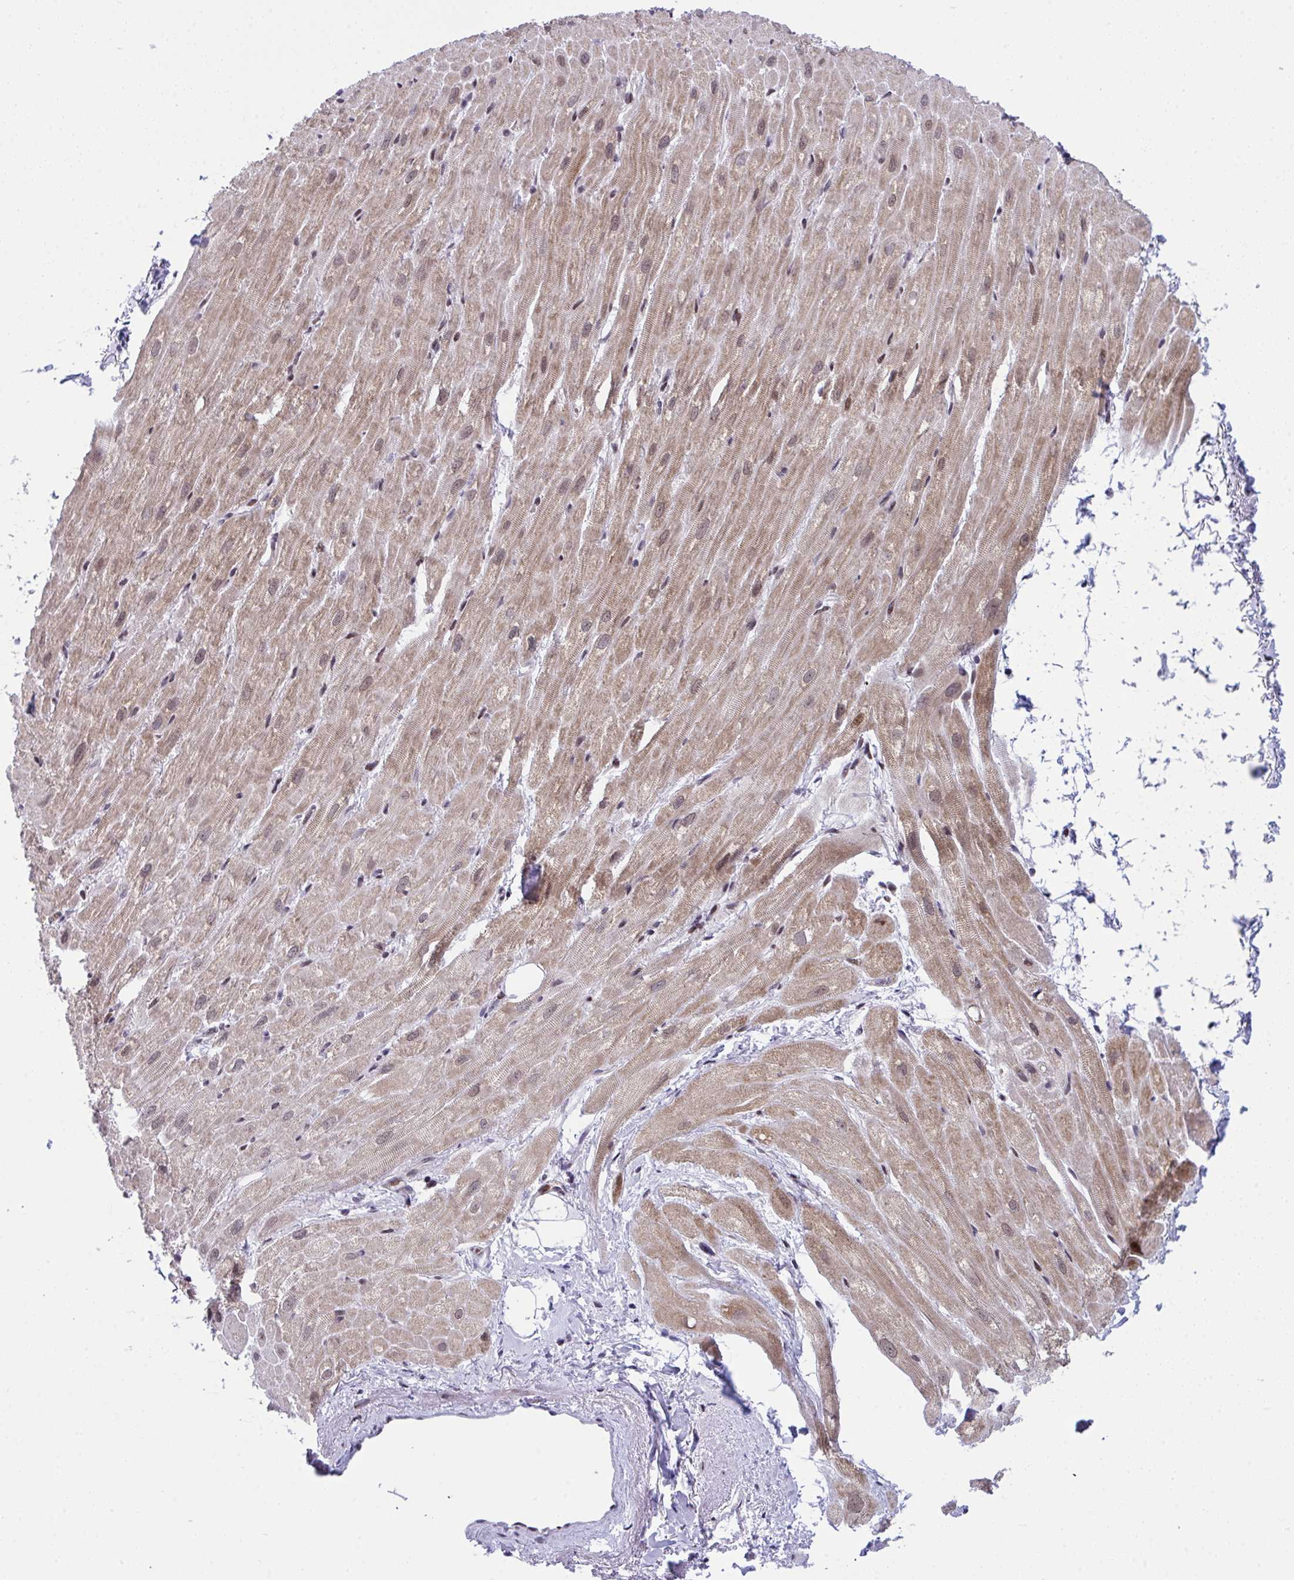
{"staining": {"intensity": "moderate", "quantity": "25%-75%", "location": "cytoplasmic/membranous,nuclear"}, "tissue": "heart muscle", "cell_type": "Cardiomyocytes", "image_type": "normal", "snomed": [{"axis": "morphology", "description": "Normal tissue, NOS"}, {"axis": "topography", "description": "Heart"}], "caption": "Cardiomyocytes show medium levels of moderate cytoplasmic/membranous,nuclear staining in about 25%-75% of cells in benign human heart muscle. (DAB = brown stain, brightfield microscopy at high magnification).", "gene": "ZFHX3", "patient": {"sex": "male", "age": 62}}